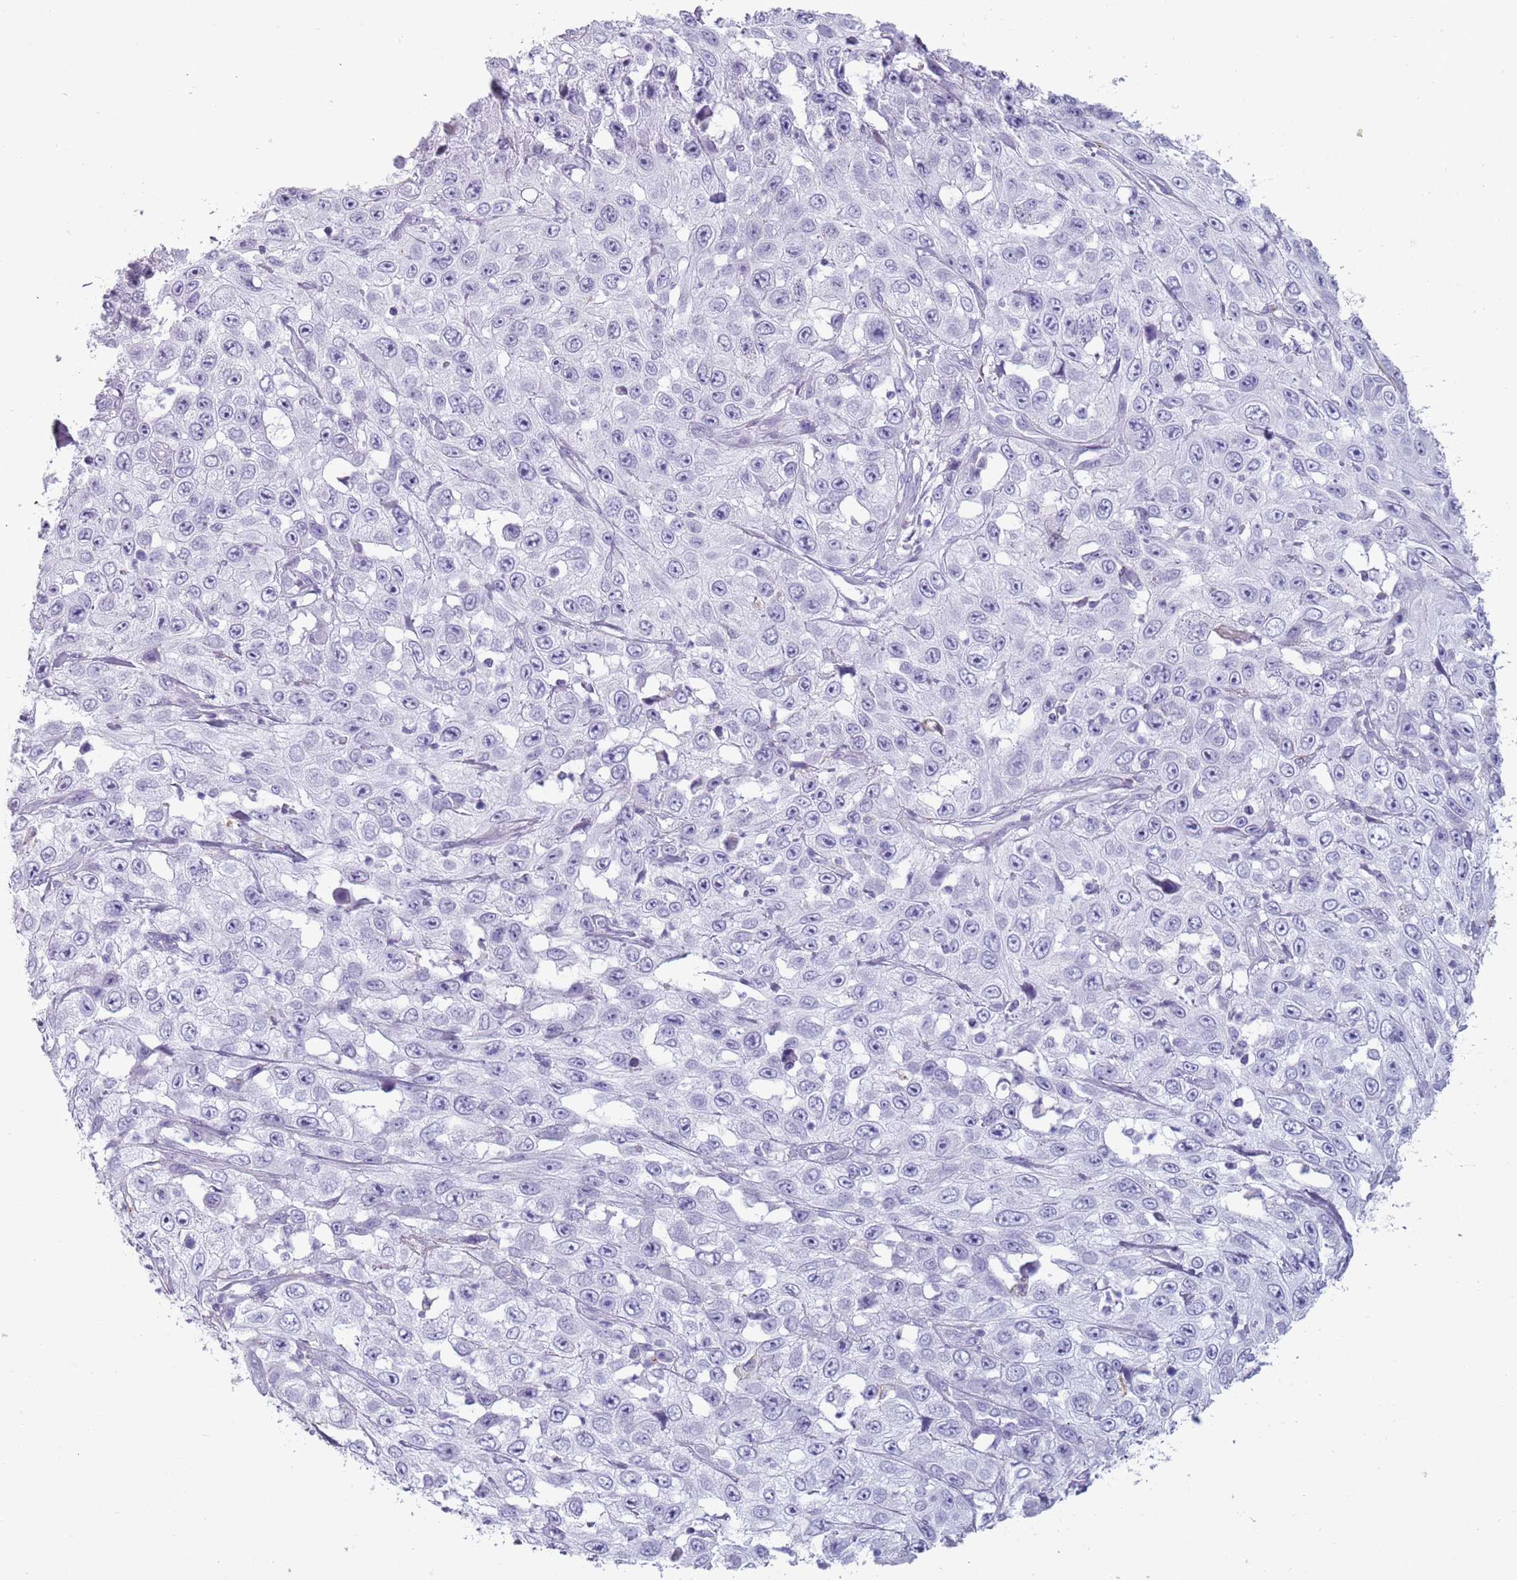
{"staining": {"intensity": "negative", "quantity": "none", "location": "none"}, "tissue": "skin cancer", "cell_type": "Tumor cells", "image_type": "cancer", "snomed": [{"axis": "morphology", "description": "Squamous cell carcinoma, NOS"}, {"axis": "topography", "description": "Skin"}], "caption": "Tumor cells show no significant protein expression in skin cancer.", "gene": "COLEC12", "patient": {"sex": "male", "age": 82}}